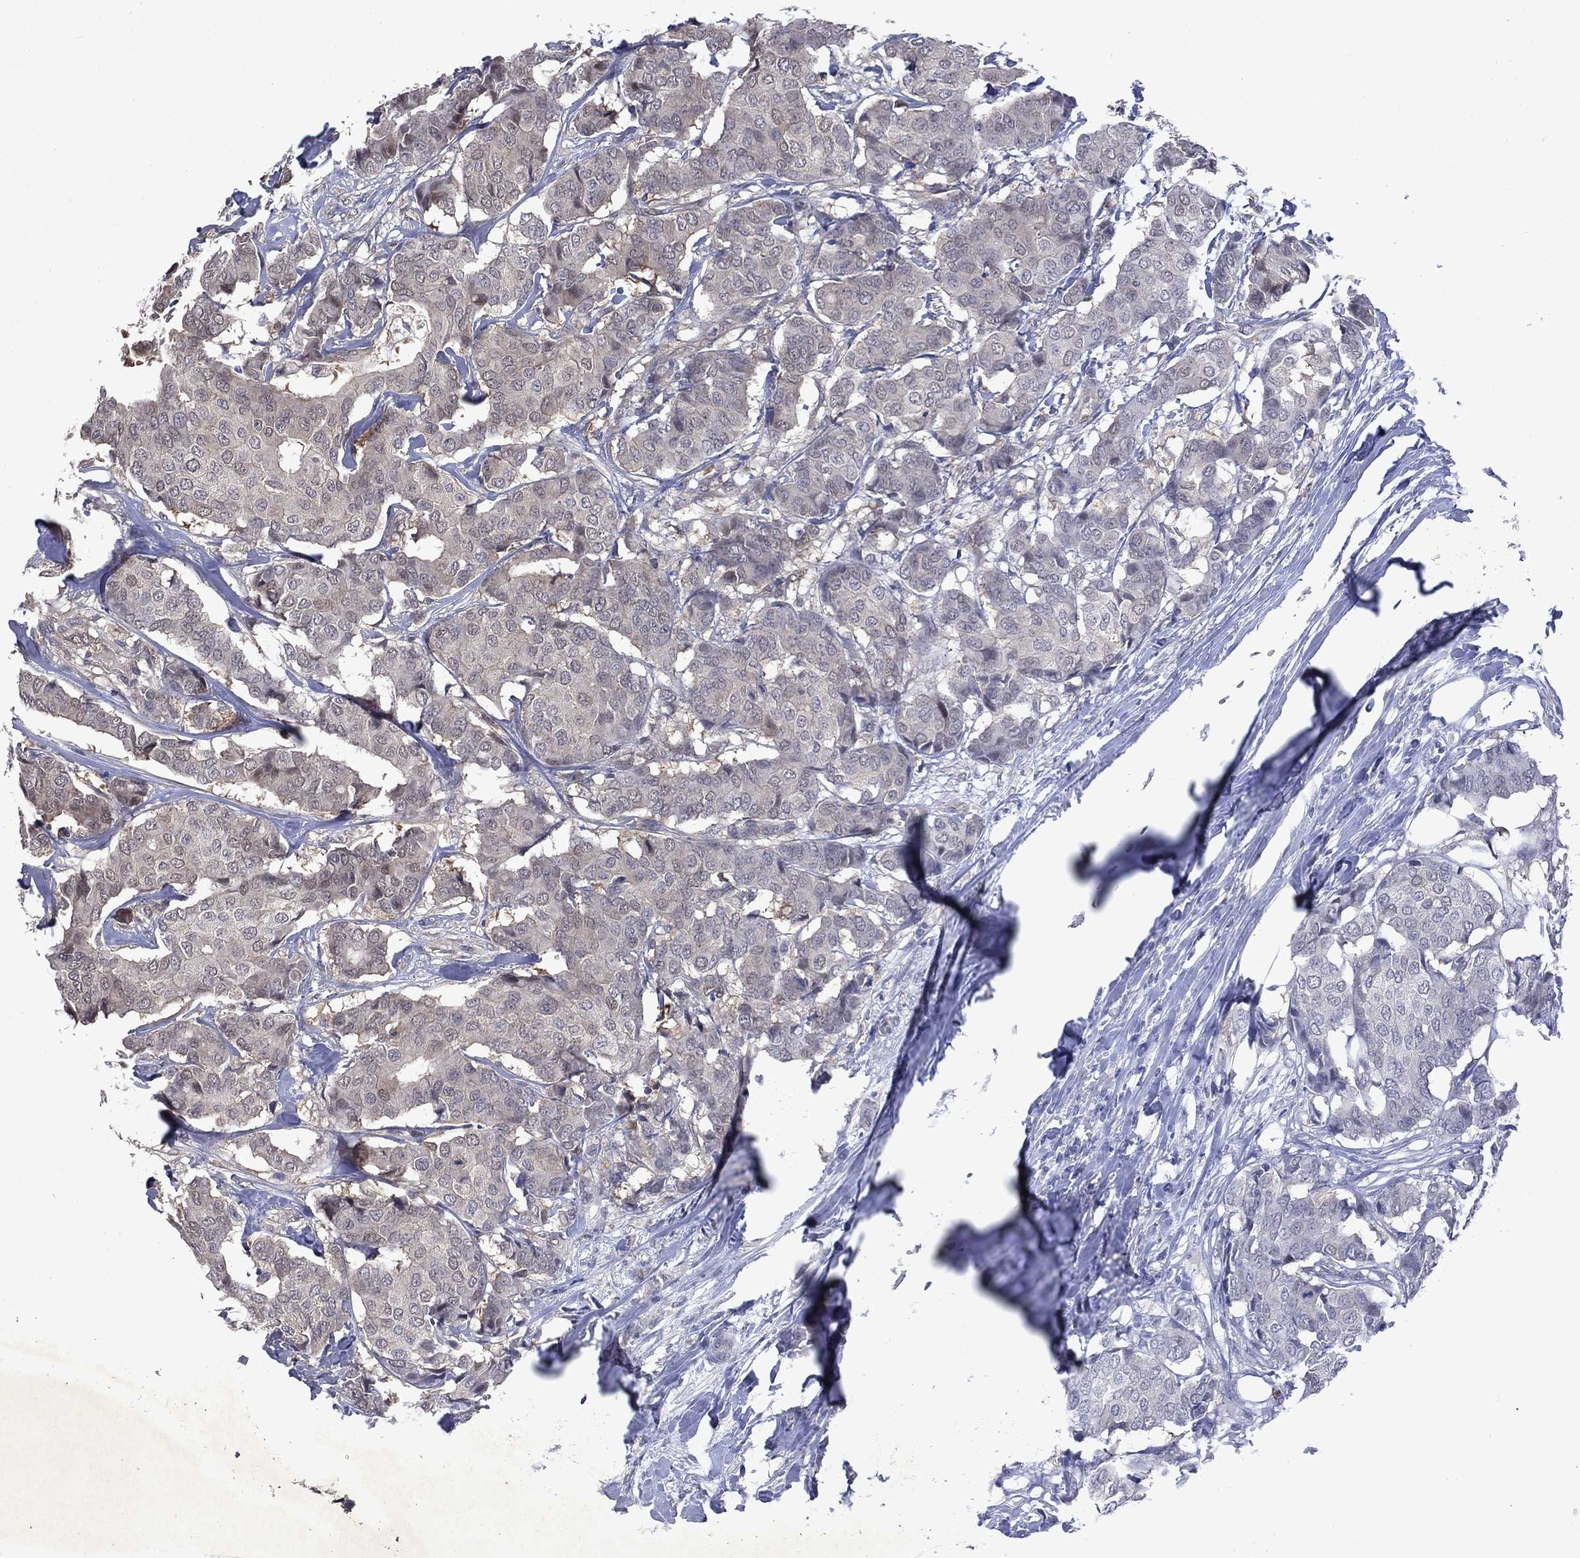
{"staining": {"intensity": "weak", "quantity": "25%-75%", "location": "cytoplasmic/membranous"}, "tissue": "breast cancer", "cell_type": "Tumor cells", "image_type": "cancer", "snomed": [{"axis": "morphology", "description": "Duct carcinoma"}, {"axis": "topography", "description": "Breast"}], "caption": "This image exhibits immunohistochemistry (IHC) staining of breast intraductal carcinoma, with low weak cytoplasmic/membranous positivity in approximately 25%-75% of tumor cells.", "gene": "MTAP", "patient": {"sex": "female", "age": 75}}